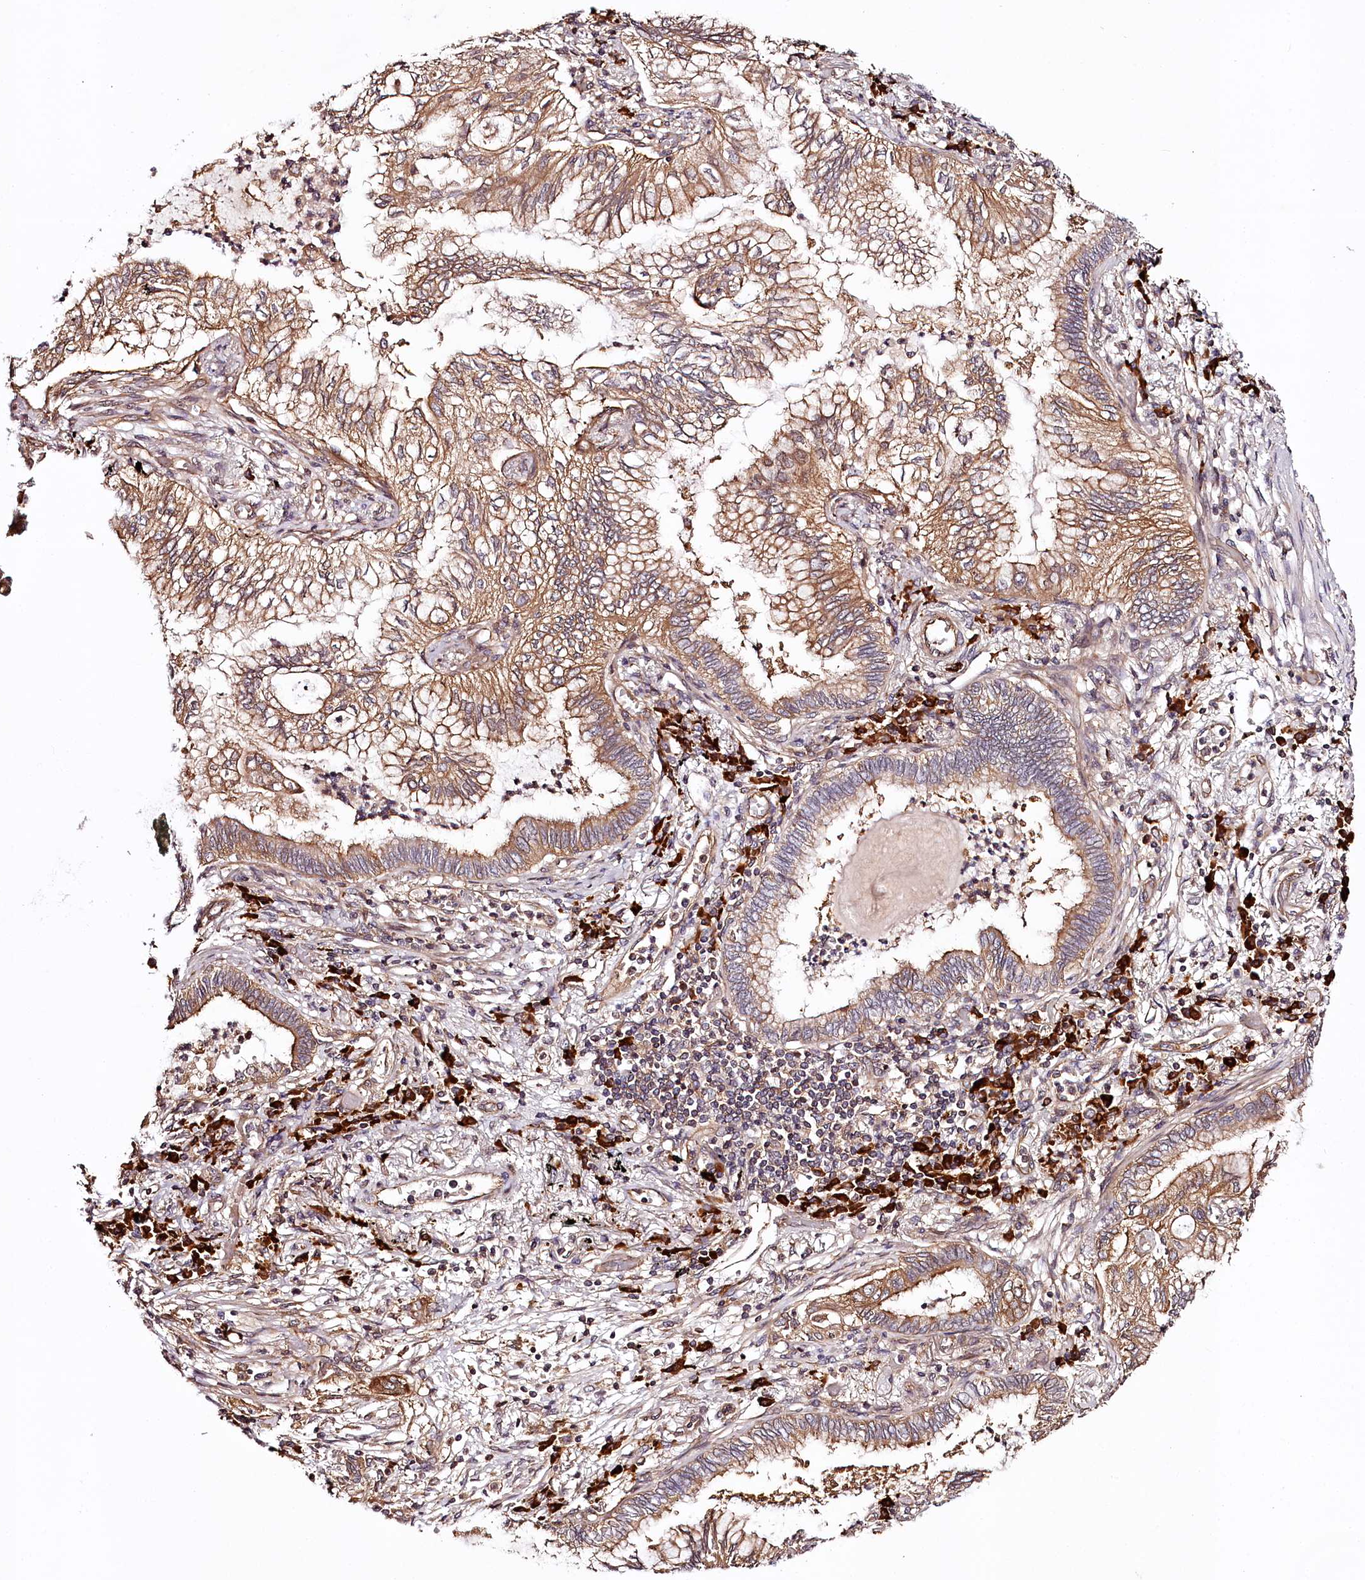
{"staining": {"intensity": "moderate", "quantity": ">75%", "location": "cytoplasmic/membranous"}, "tissue": "lung cancer", "cell_type": "Tumor cells", "image_type": "cancer", "snomed": [{"axis": "morphology", "description": "Adenocarcinoma, NOS"}, {"axis": "topography", "description": "Lung"}], "caption": "Lung cancer (adenocarcinoma) stained for a protein (brown) displays moderate cytoplasmic/membranous positive expression in approximately >75% of tumor cells.", "gene": "TARS1", "patient": {"sex": "female", "age": 70}}